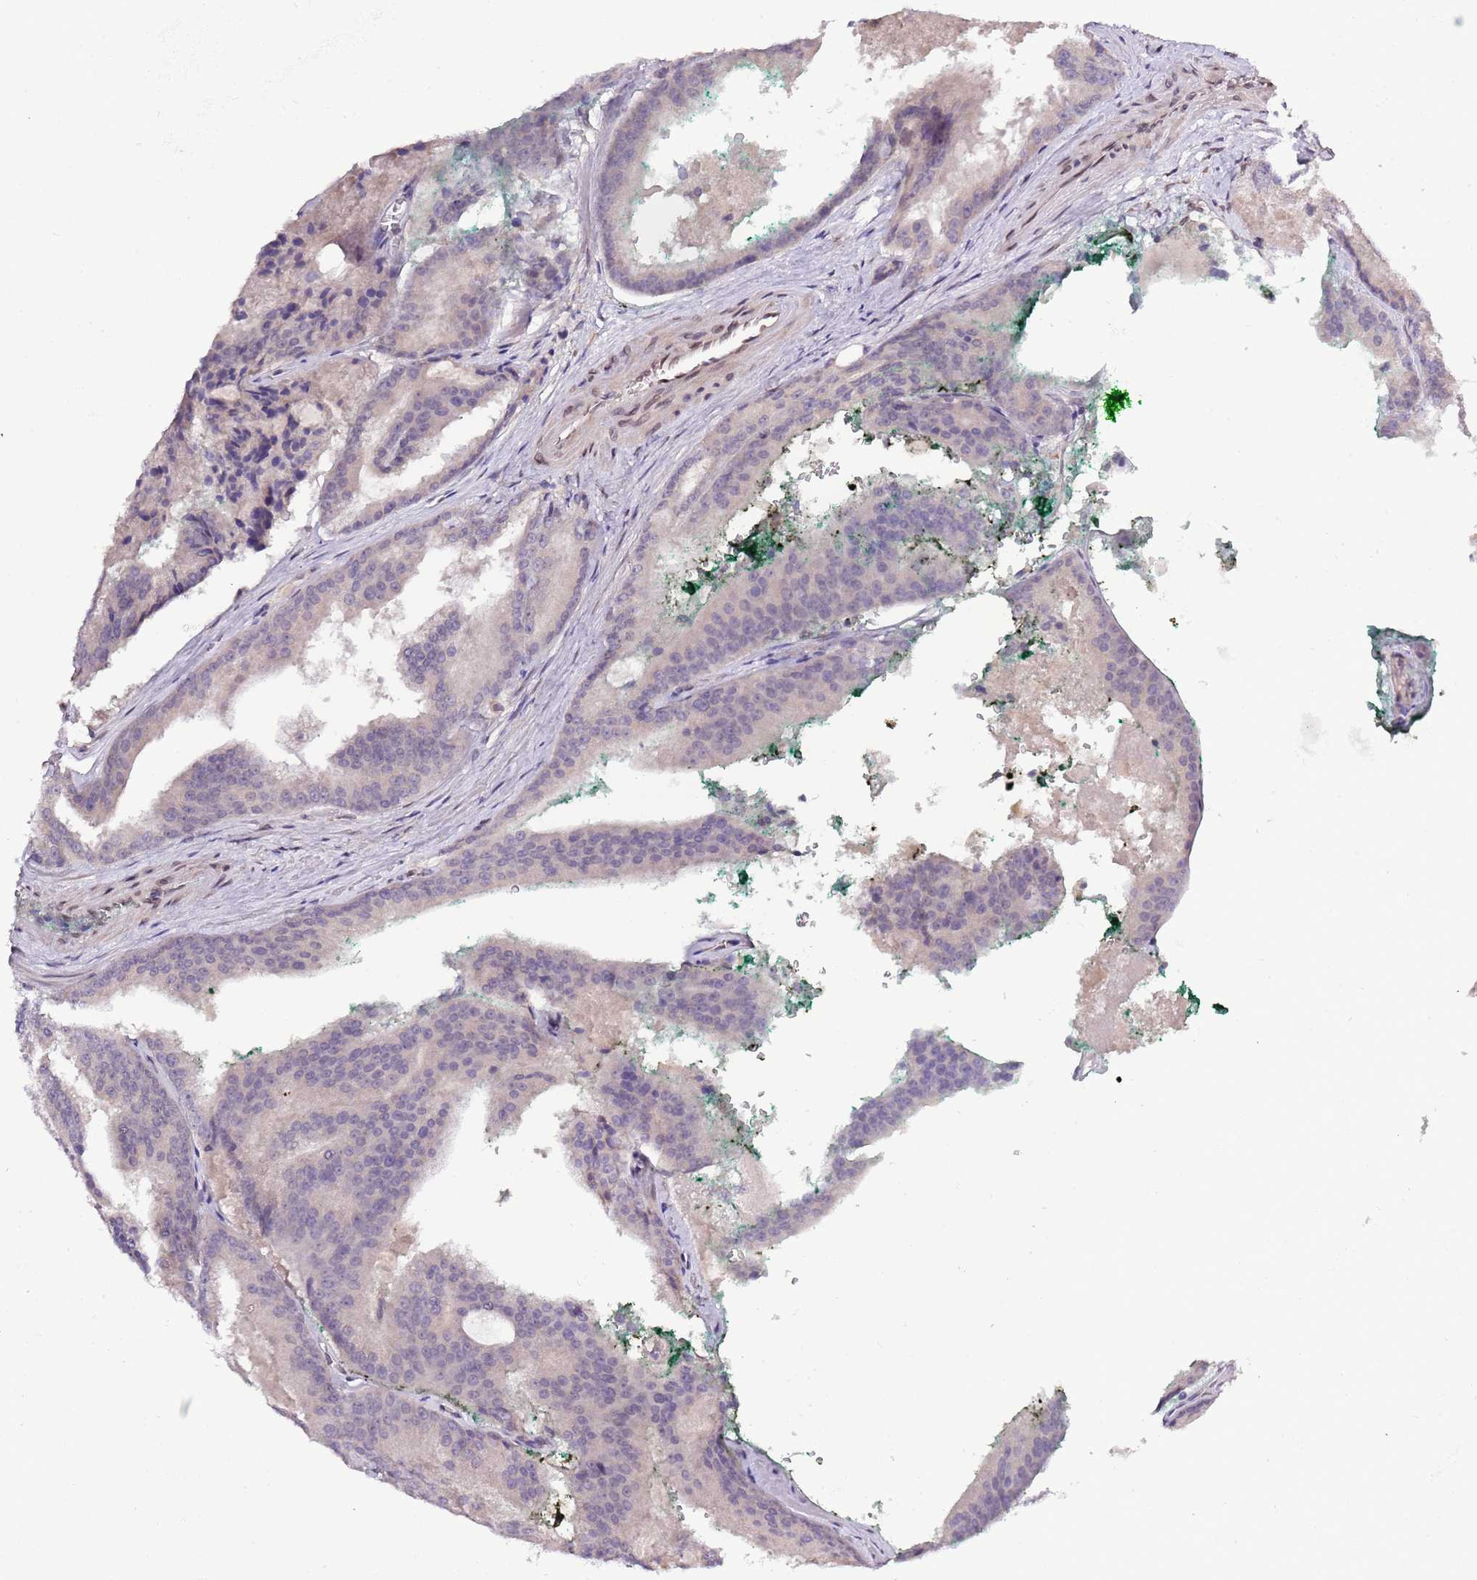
{"staining": {"intensity": "negative", "quantity": "none", "location": "none"}, "tissue": "prostate cancer", "cell_type": "Tumor cells", "image_type": "cancer", "snomed": [{"axis": "morphology", "description": "Adenocarcinoma, High grade"}, {"axis": "topography", "description": "Prostate"}], "caption": "DAB immunohistochemical staining of prostate cancer reveals no significant expression in tumor cells.", "gene": "ZNF665", "patient": {"sex": "male", "age": 61}}